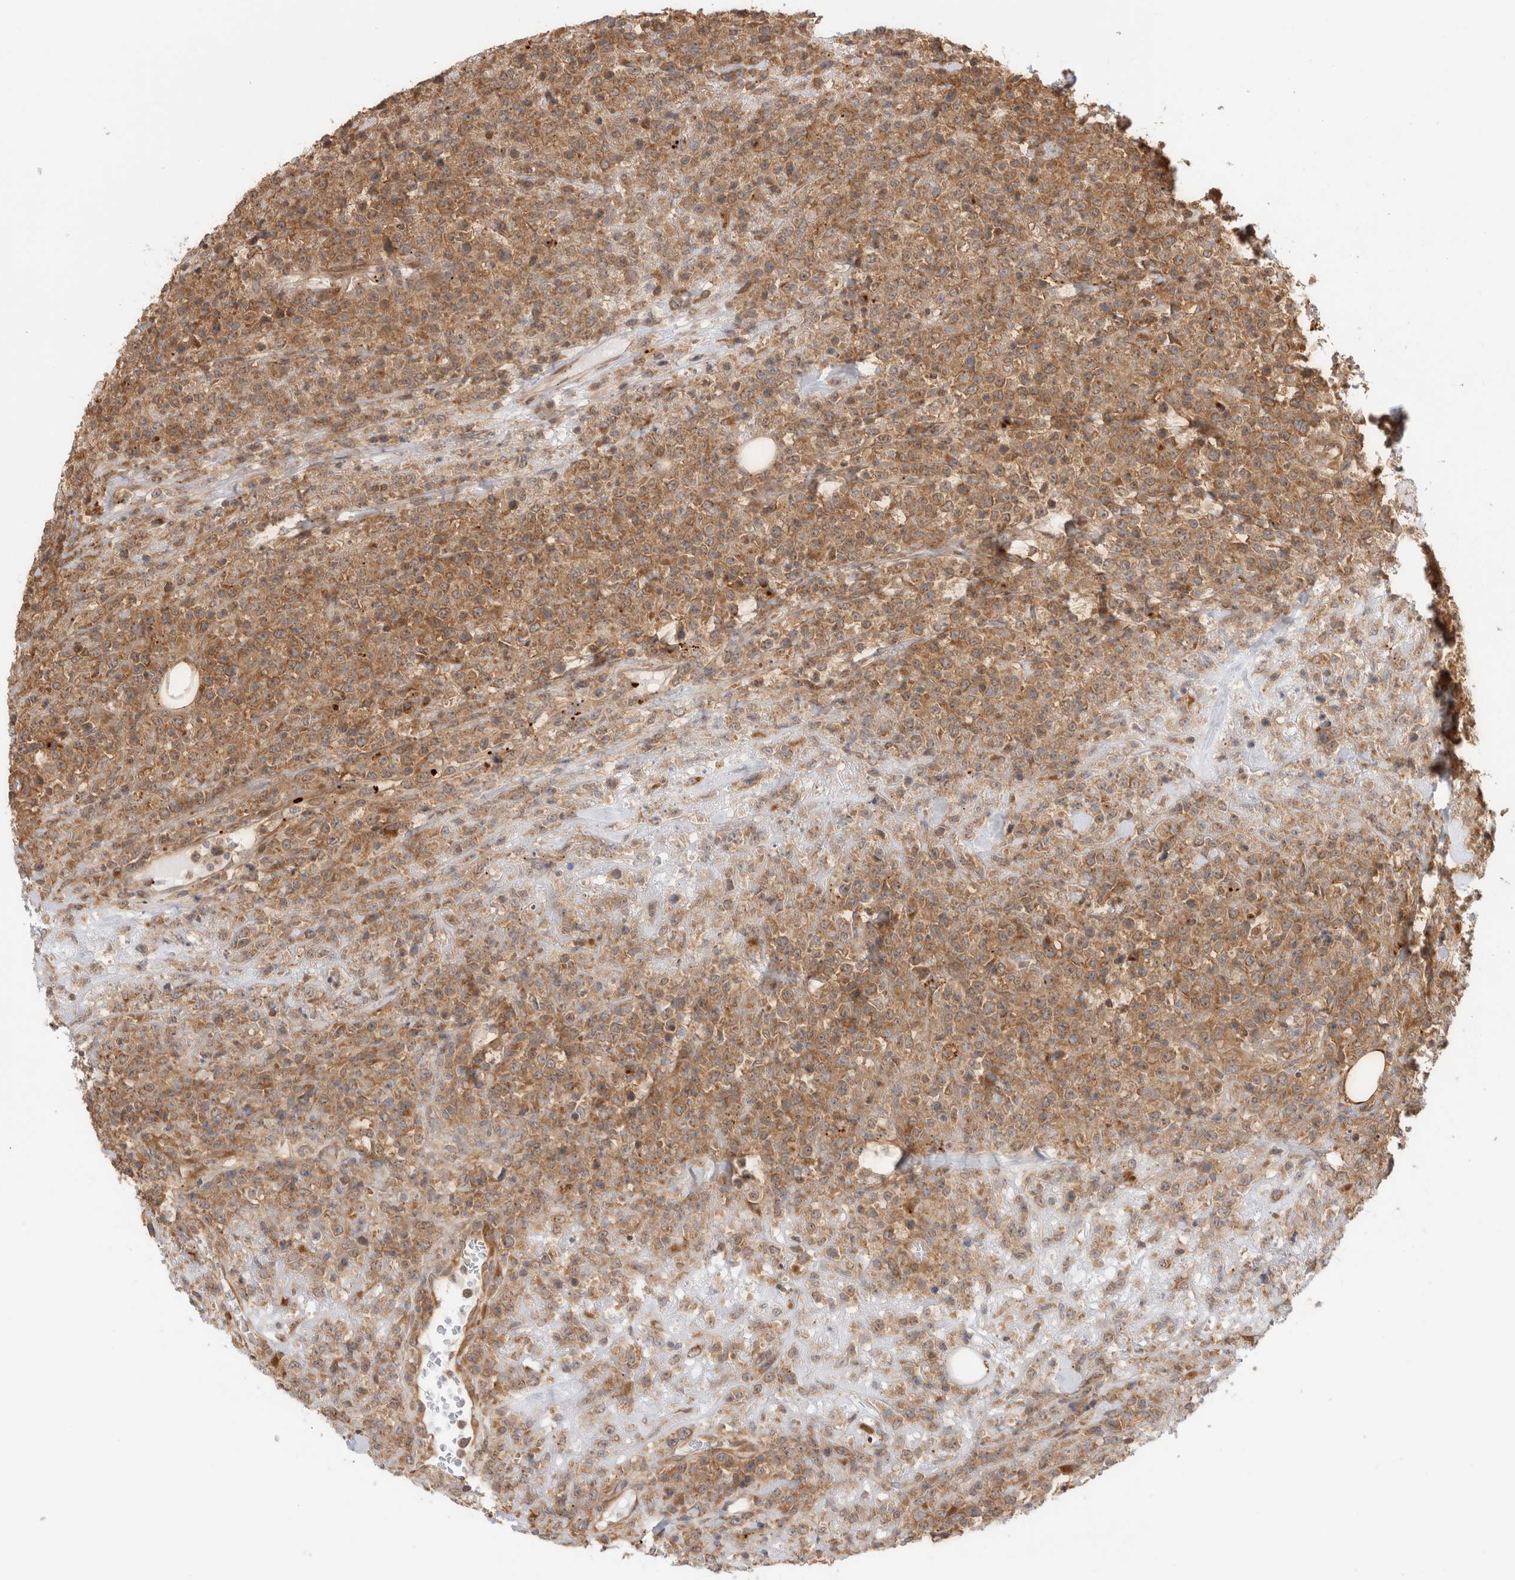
{"staining": {"intensity": "weak", "quantity": ">75%", "location": "cytoplasmic/membranous"}, "tissue": "lymphoma", "cell_type": "Tumor cells", "image_type": "cancer", "snomed": [{"axis": "morphology", "description": "Malignant lymphoma, non-Hodgkin's type, High grade"}, {"axis": "topography", "description": "Colon"}], "caption": "Immunohistochemical staining of high-grade malignant lymphoma, non-Hodgkin's type demonstrates low levels of weak cytoplasmic/membranous protein expression in about >75% of tumor cells.", "gene": "ACTL9", "patient": {"sex": "female", "age": 53}}